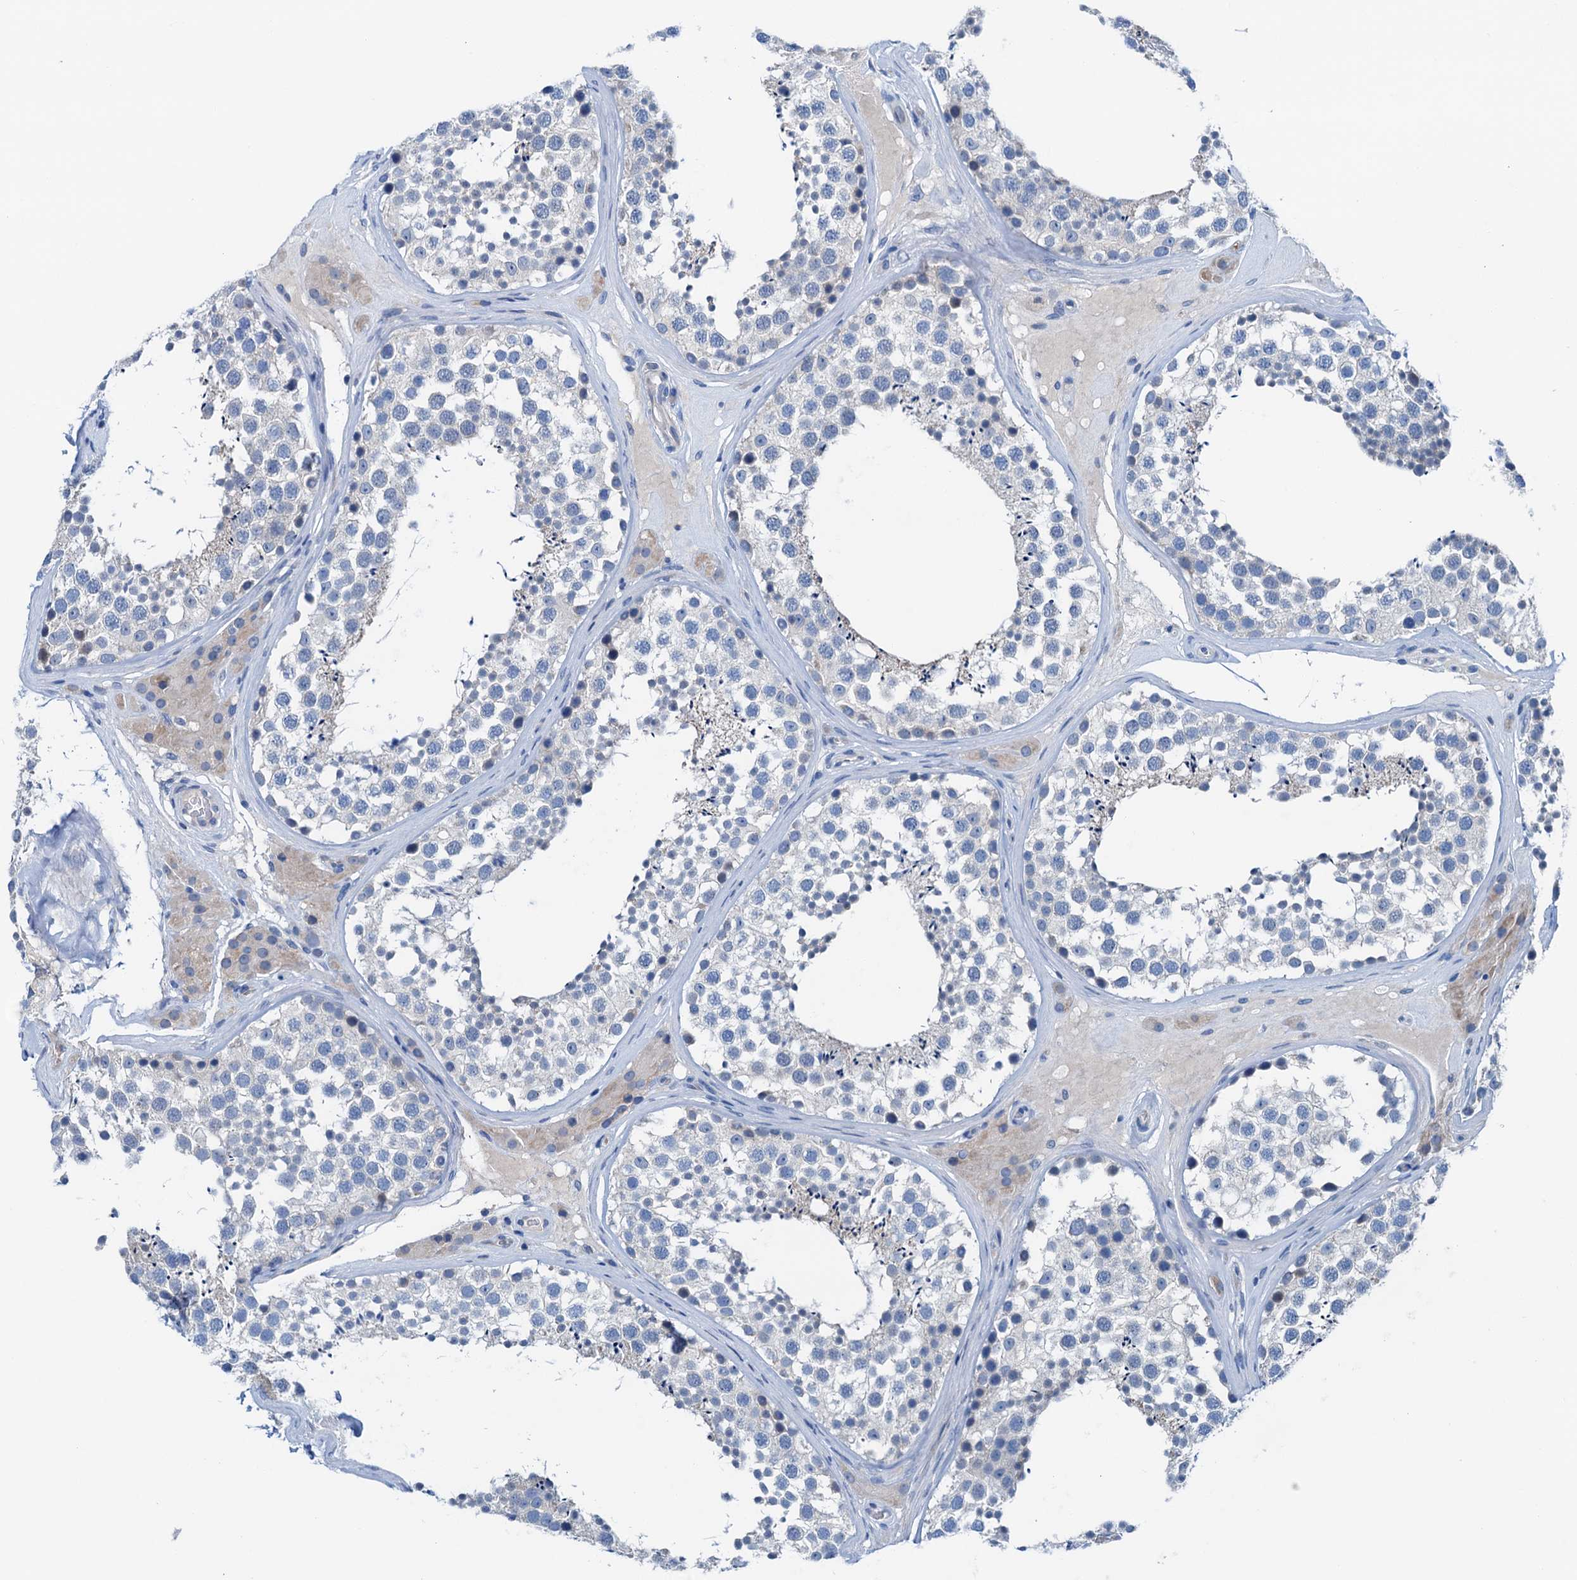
{"staining": {"intensity": "weak", "quantity": "<25%", "location": "cytoplasmic/membranous"}, "tissue": "testis", "cell_type": "Cells in seminiferous ducts", "image_type": "normal", "snomed": [{"axis": "morphology", "description": "Normal tissue, NOS"}, {"axis": "topography", "description": "Testis"}], "caption": "Immunohistochemistry micrograph of benign human testis stained for a protein (brown), which shows no expression in cells in seminiferous ducts. The staining was performed using DAB (3,3'-diaminobenzidine) to visualize the protein expression in brown, while the nuclei were stained in blue with hematoxylin (Magnification: 20x).", "gene": "KNDC1", "patient": {"sex": "male", "age": 46}}